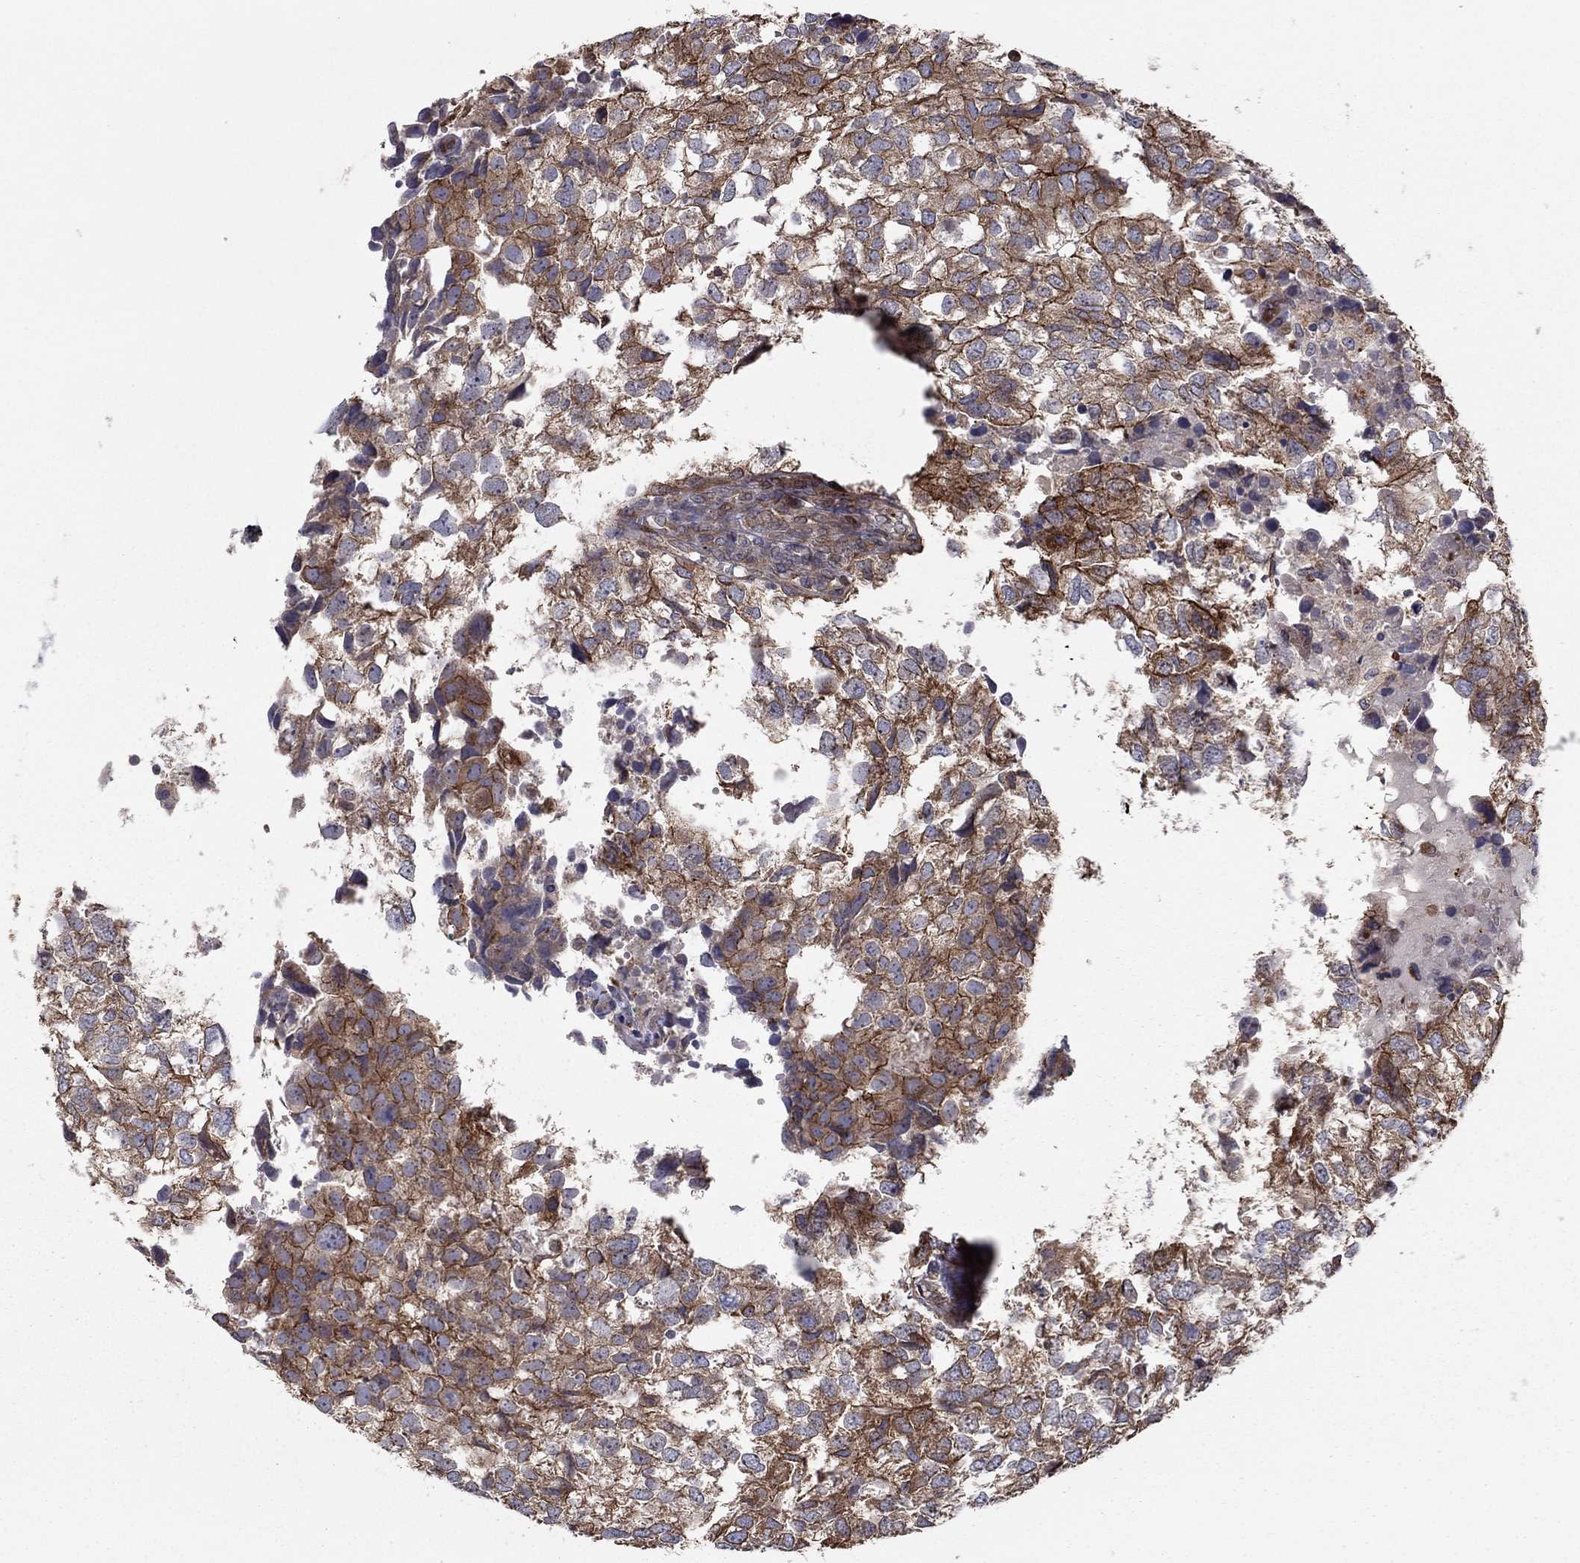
{"staining": {"intensity": "strong", "quantity": "25%-75%", "location": "cytoplasmic/membranous"}, "tissue": "breast cancer", "cell_type": "Tumor cells", "image_type": "cancer", "snomed": [{"axis": "morphology", "description": "Duct carcinoma"}, {"axis": "topography", "description": "Breast"}], "caption": "Immunohistochemistry (DAB) staining of breast intraductal carcinoma shows strong cytoplasmic/membranous protein expression in approximately 25%-75% of tumor cells. (IHC, brightfield microscopy, high magnification).", "gene": "YIF1A", "patient": {"sex": "female", "age": 30}}